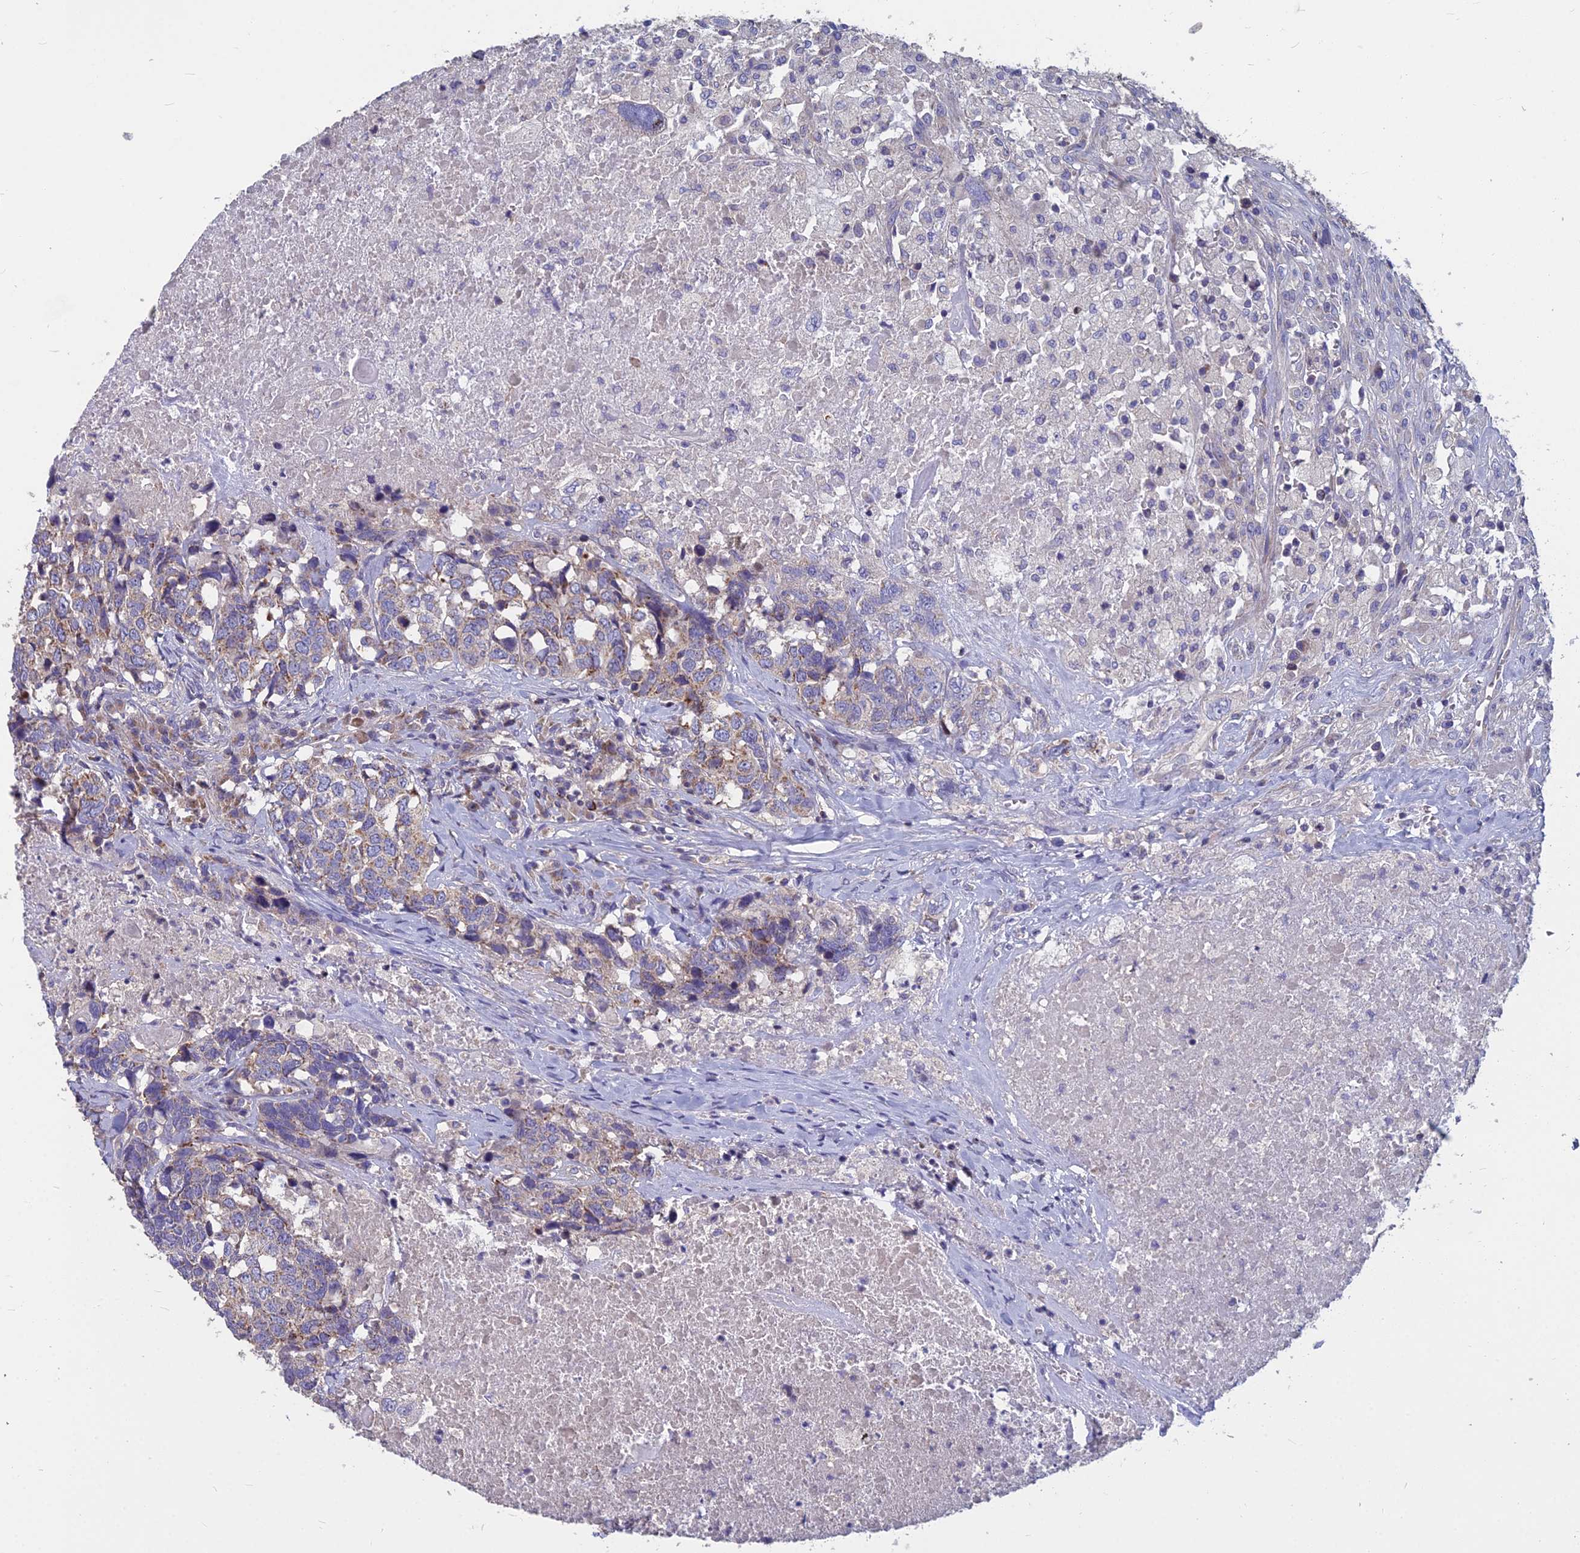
{"staining": {"intensity": "weak", "quantity": "<25%", "location": "cytoplasmic/membranous"}, "tissue": "head and neck cancer", "cell_type": "Tumor cells", "image_type": "cancer", "snomed": [{"axis": "morphology", "description": "Squamous cell carcinoma, NOS"}, {"axis": "topography", "description": "Head-Neck"}], "caption": "There is no significant positivity in tumor cells of head and neck squamous cell carcinoma.", "gene": "COX20", "patient": {"sex": "male", "age": 66}}